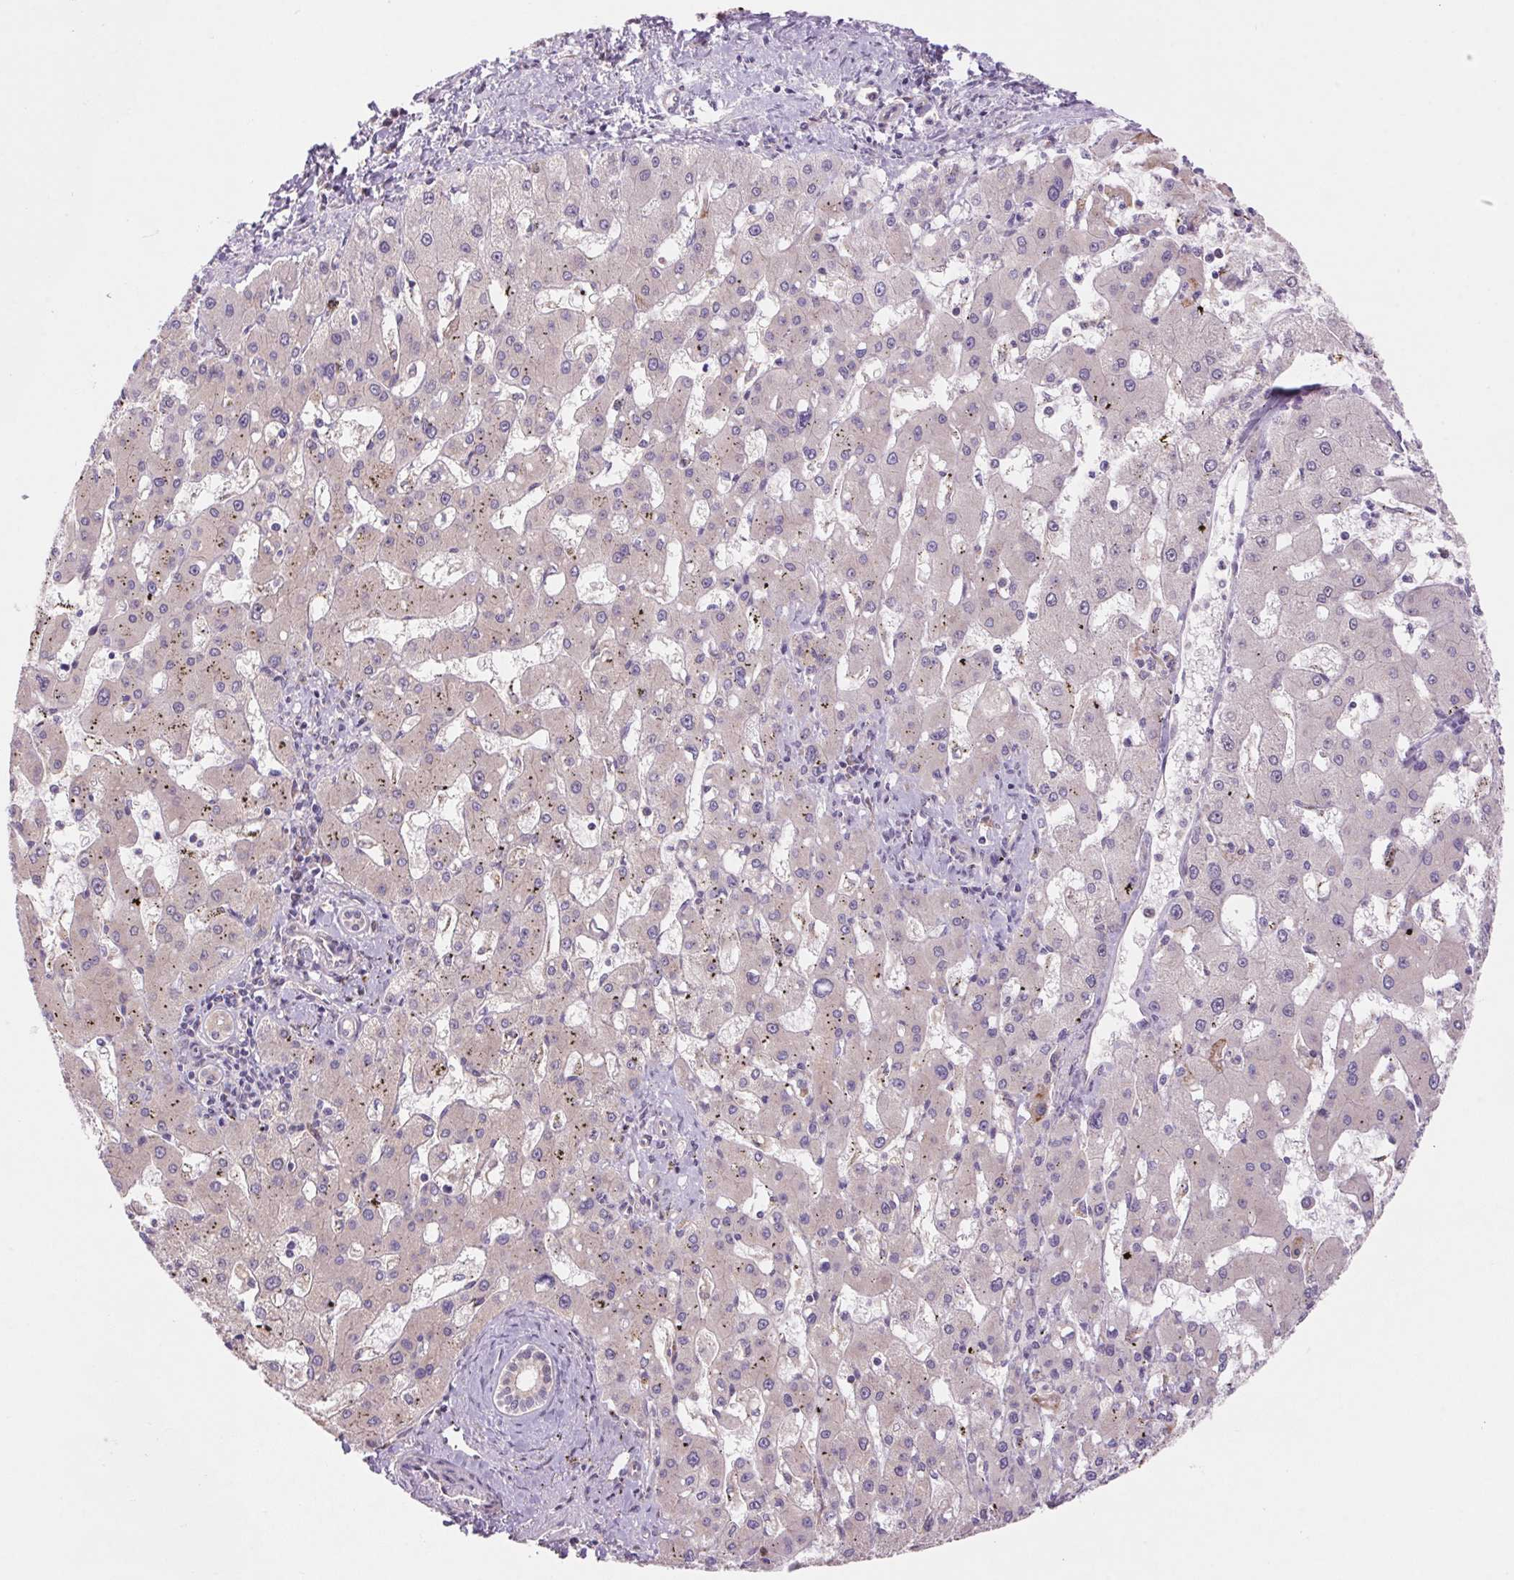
{"staining": {"intensity": "negative", "quantity": "none", "location": "none"}, "tissue": "liver cancer", "cell_type": "Tumor cells", "image_type": "cancer", "snomed": [{"axis": "morphology", "description": "Carcinoma, Hepatocellular, NOS"}, {"axis": "topography", "description": "Liver"}], "caption": "Tumor cells show no significant protein staining in liver cancer (hepatocellular carcinoma).", "gene": "KLHL20", "patient": {"sex": "male", "age": 67}}